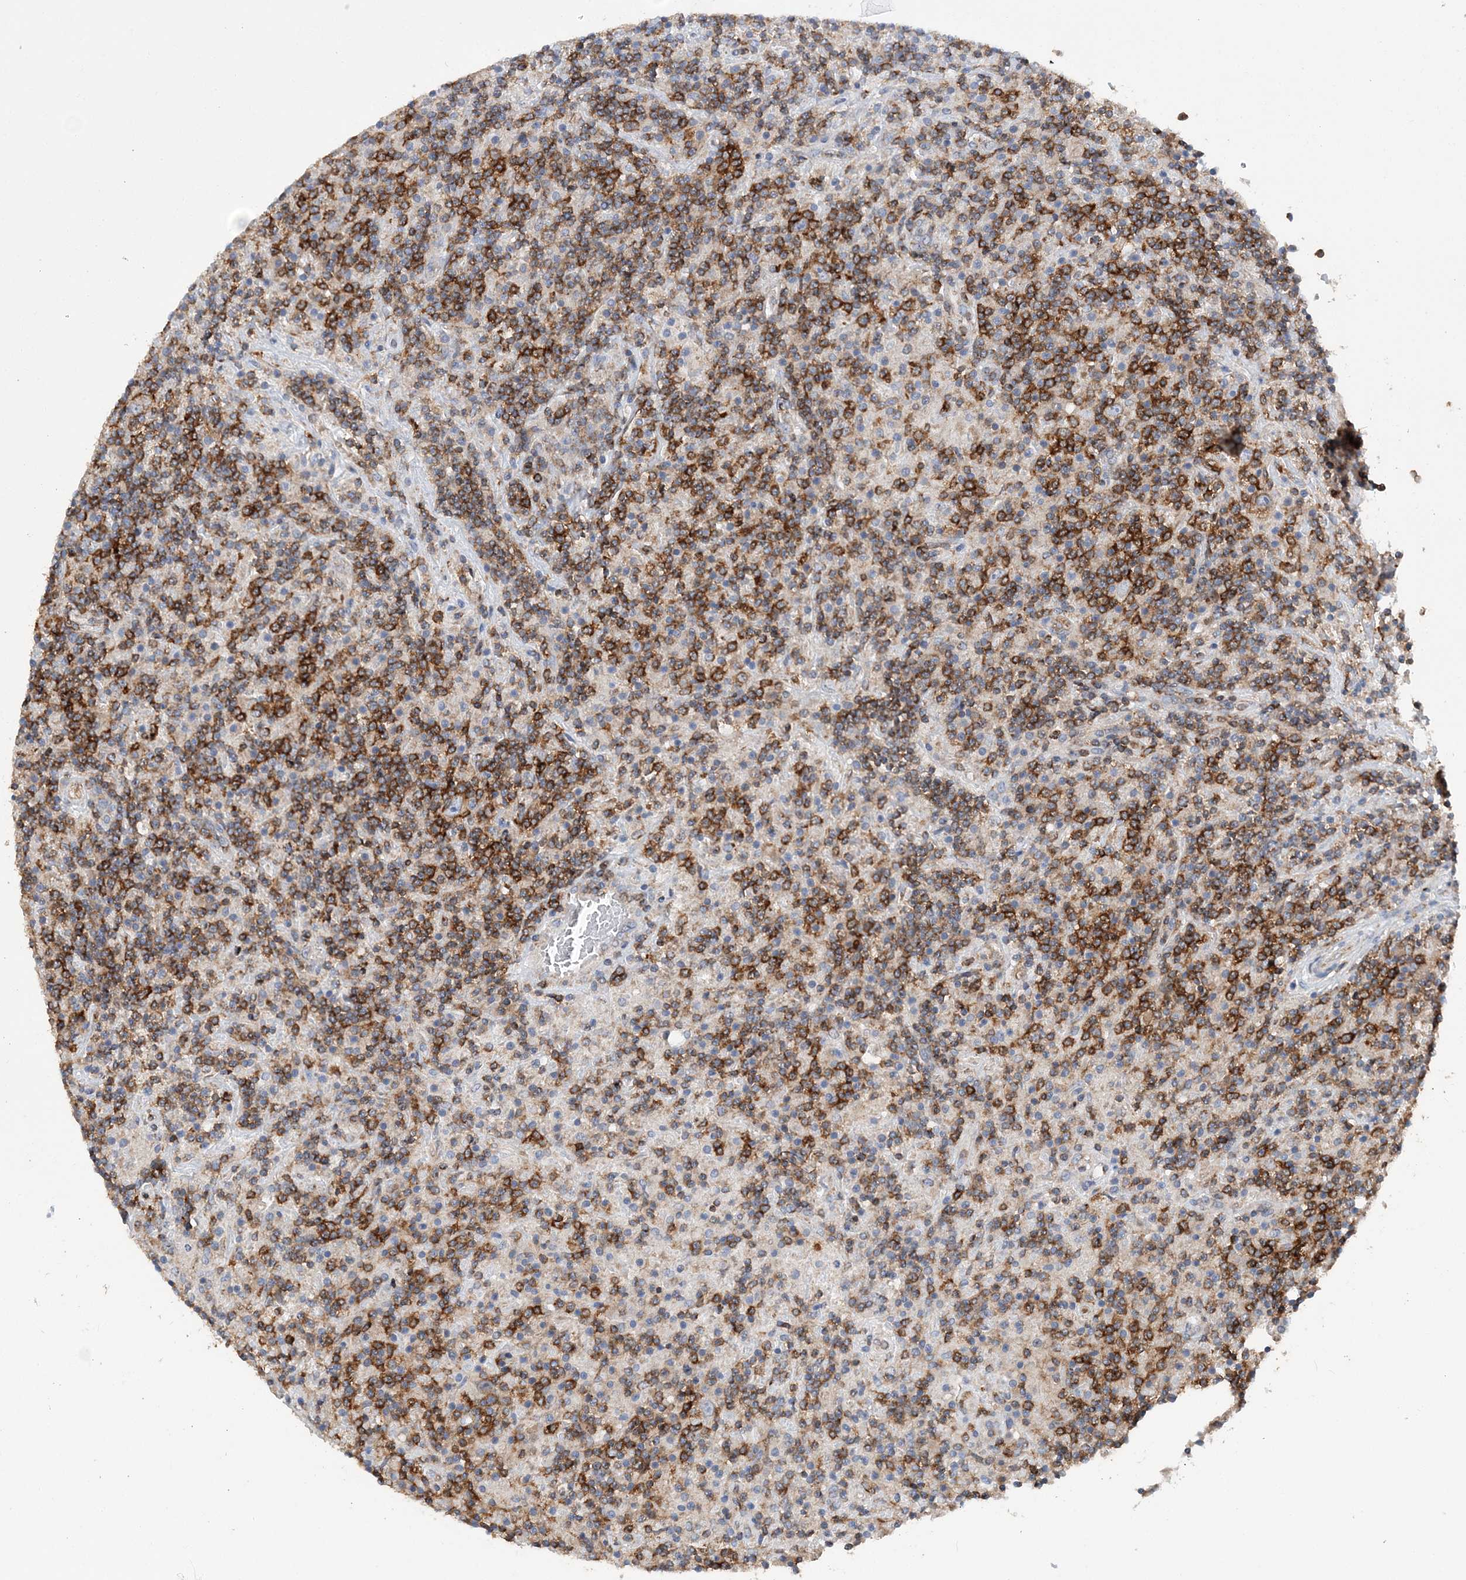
{"staining": {"intensity": "negative", "quantity": "none", "location": "none"}, "tissue": "lymphoma", "cell_type": "Tumor cells", "image_type": "cancer", "snomed": [{"axis": "morphology", "description": "Hodgkin's disease, NOS"}, {"axis": "topography", "description": "Lymph node"}], "caption": "Immunohistochemistry histopathology image of neoplastic tissue: human lymphoma stained with DAB displays no significant protein positivity in tumor cells.", "gene": "TTC32", "patient": {"sex": "male", "age": 70}}